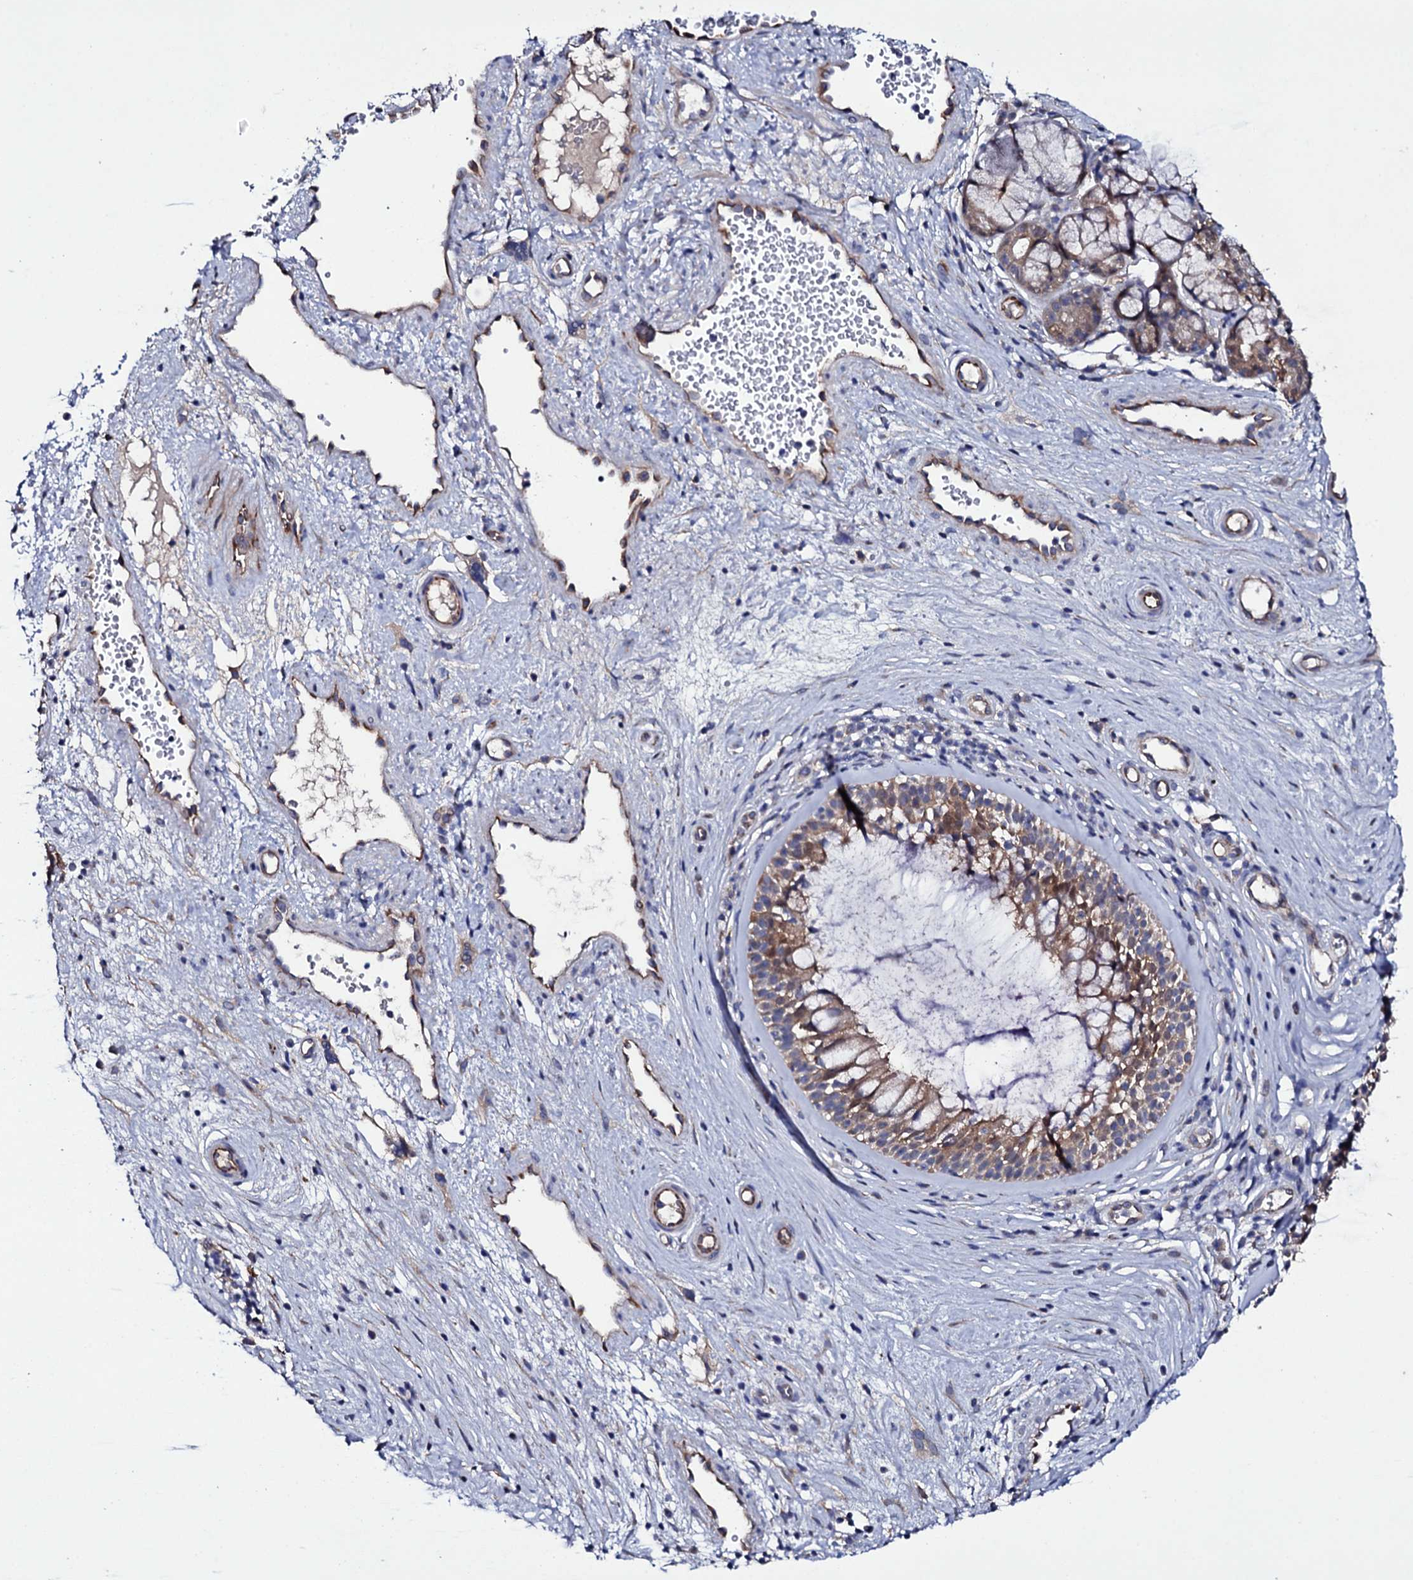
{"staining": {"intensity": "moderate", "quantity": "<25%", "location": "cytoplasmic/membranous"}, "tissue": "nasopharynx", "cell_type": "Respiratory epithelial cells", "image_type": "normal", "snomed": [{"axis": "morphology", "description": "Normal tissue, NOS"}, {"axis": "topography", "description": "Nasopharynx"}], "caption": "Brown immunohistochemical staining in unremarkable nasopharynx demonstrates moderate cytoplasmic/membranous expression in about <25% of respiratory epithelial cells.", "gene": "BCL2L14", "patient": {"sex": "male", "age": 32}}